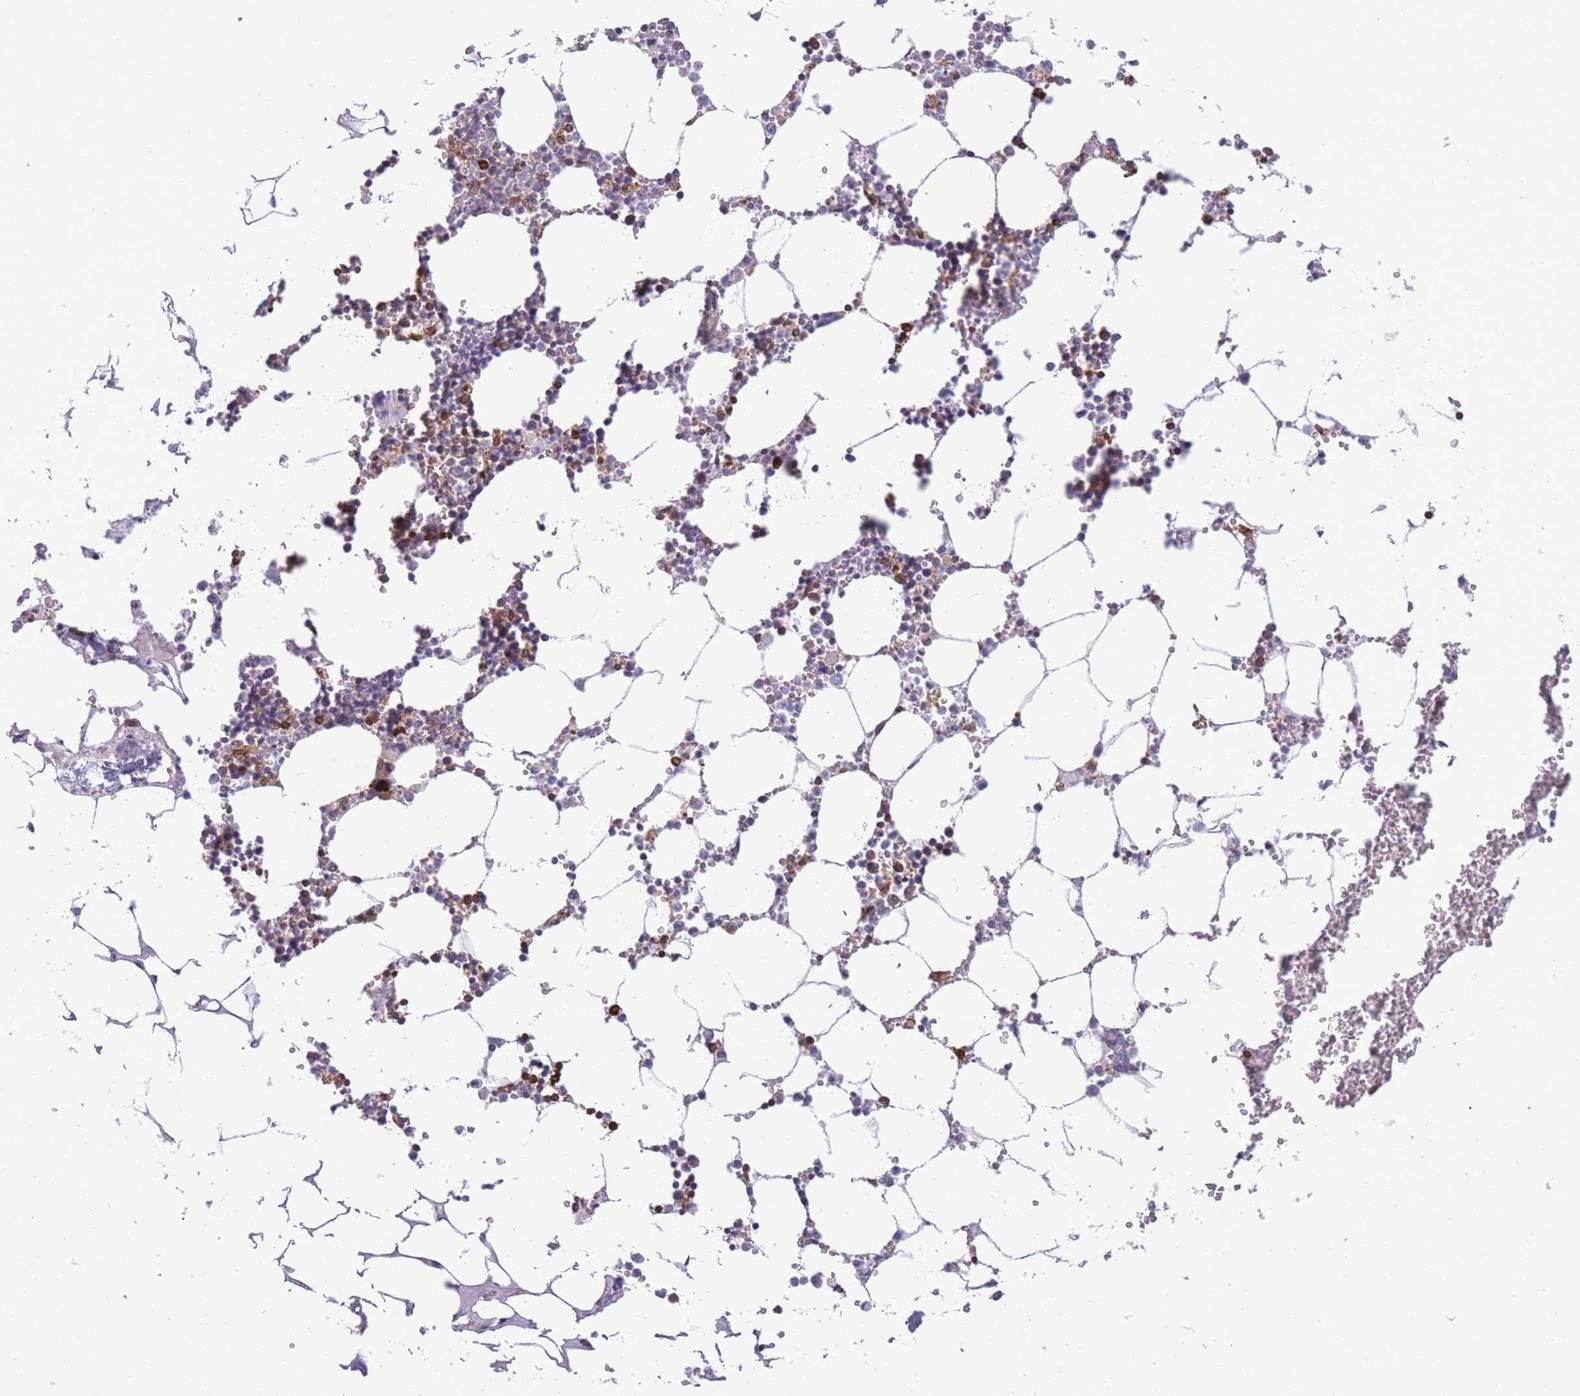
{"staining": {"intensity": "strong", "quantity": "<25%", "location": "cytoplasmic/membranous"}, "tissue": "bone marrow", "cell_type": "Hematopoietic cells", "image_type": "normal", "snomed": [{"axis": "morphology", "description": "Normal tissue, NOS"}, {"axis": "topography", "description": "Bone marrow"}], "caption": "Immunohistochemistry histopathology image of unremarkable bone marrow stained for a protein (brown), which reveals medium levels of strong cytoplasmic/membranous expression in about <25% of hematopoietic cells.", "gene": "TMEM121", "patient": {"sex": "male", "age": 54}}